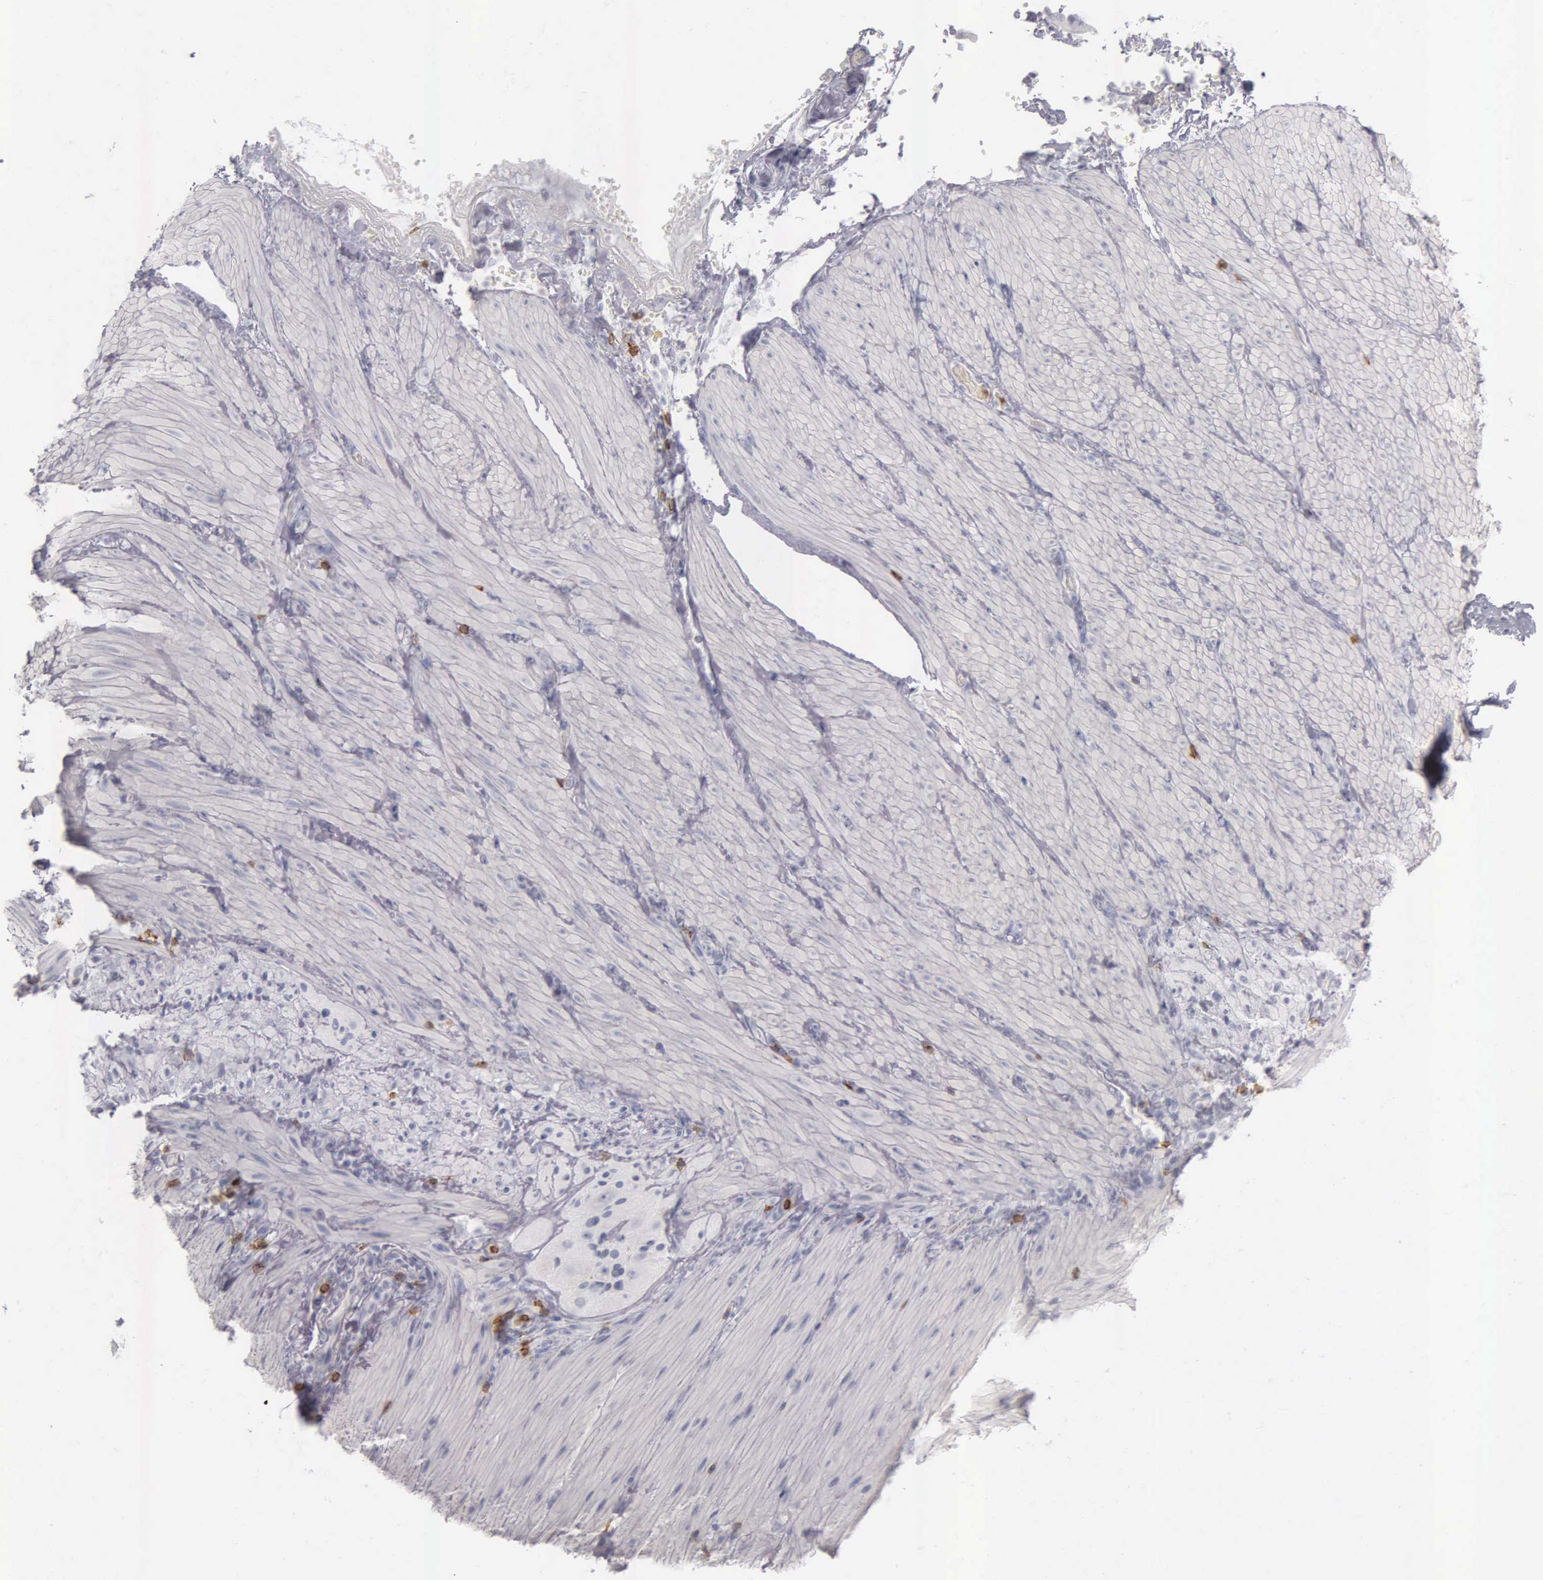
{"staining": {"intensity": "negative", "quantity": "none", "location": "none"}, "tissue": "smooth muscle", "cell_type": "Smooth muscle cells", "image_type": "normal", "snomed": [{"axis": "morphology", "description": "Normal tissue, NOS"}, {"axis": "topography", "description": "Duodenum"}], "caption": "This is an immunohistochemistry (IHC) image of normal human smooth muscle. There is no expression in smooth muscle cells.", "gene": "CD3E", "patient": {"sex": "male", "age": 63}}